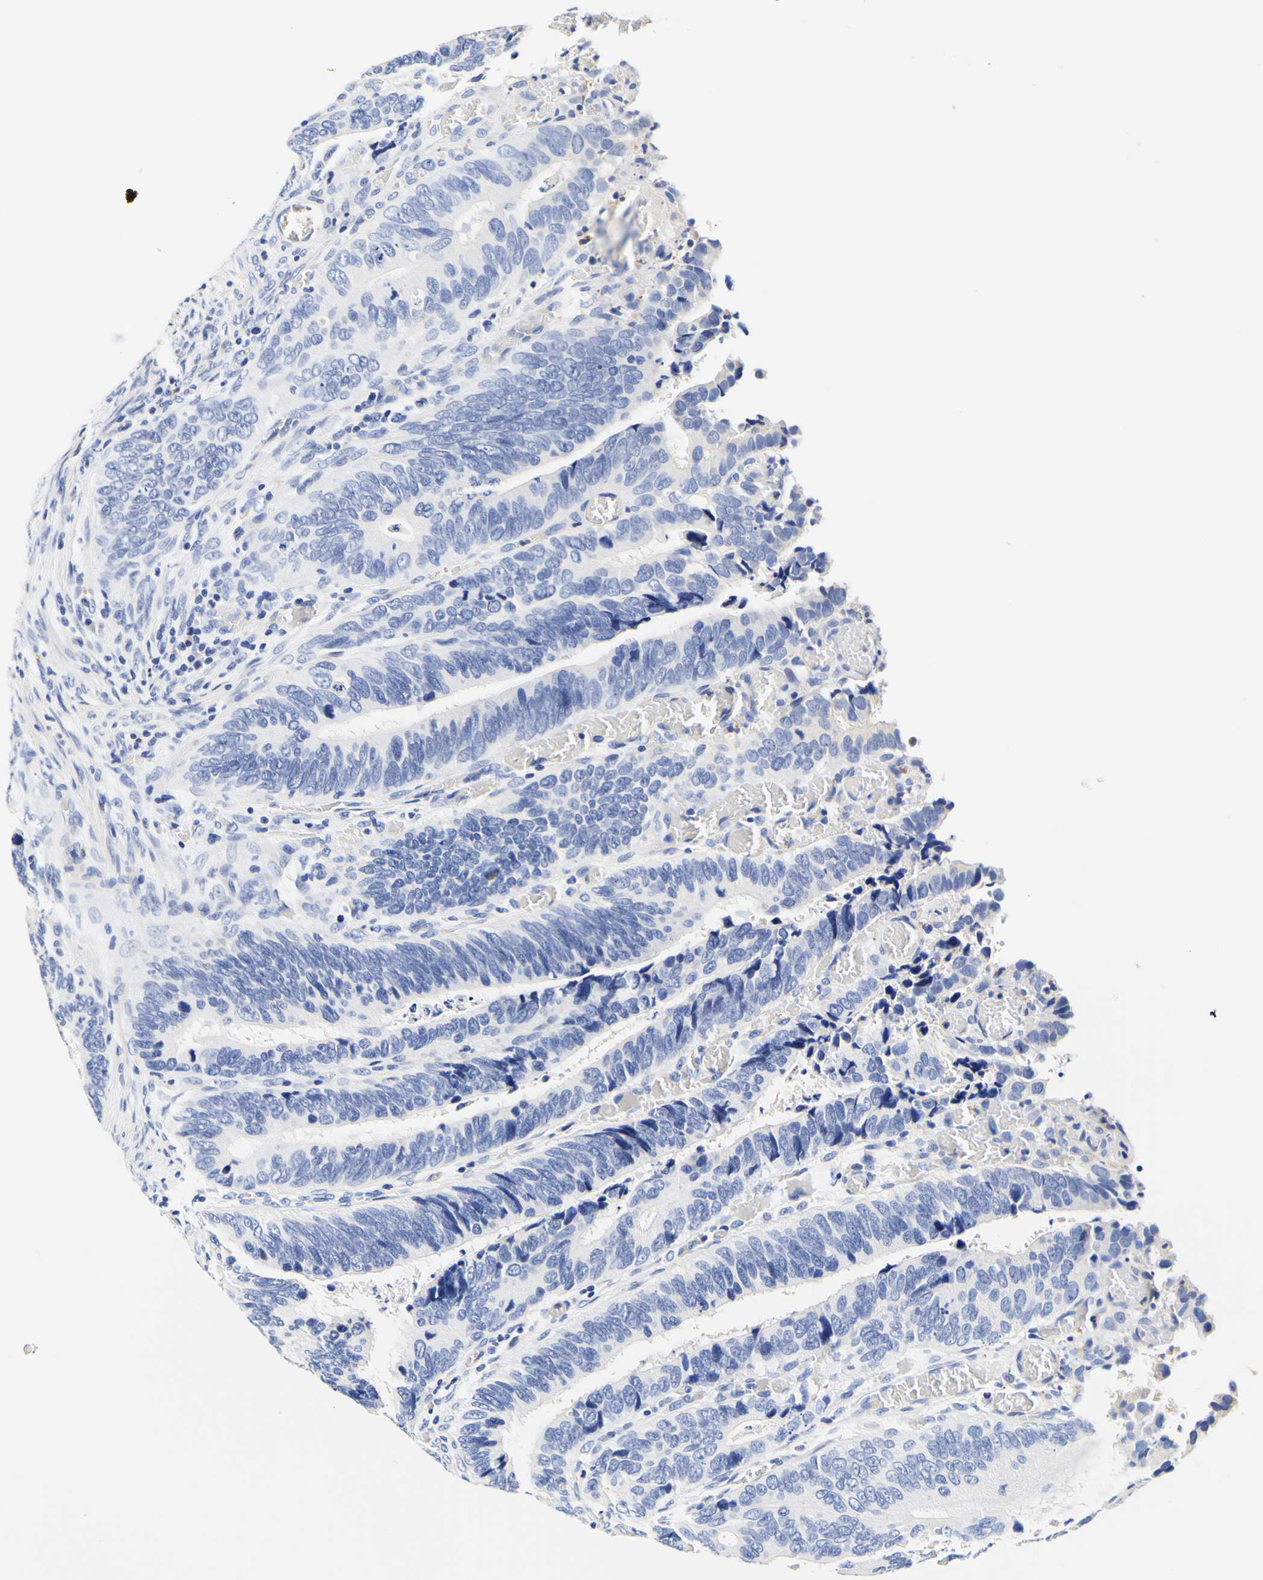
{"staining": {"intensity": "negative", "quantity": "none", "location": "none"}, "tissue": "colorectal cancer", "cell_type": "Tumor cells", "image_type": "cancer", "snomed": [{"axis": "morphology", "description": "Adenocarcinoma, NOS"}, {"axis": "topography", "description": "Colon"}], "caption": "The IHC histopathology image has no significant staining in tumor cells of colorectal cancer tissue.", "gene": "CAMK4", "patient": {"sex": "male", "age": 72}}